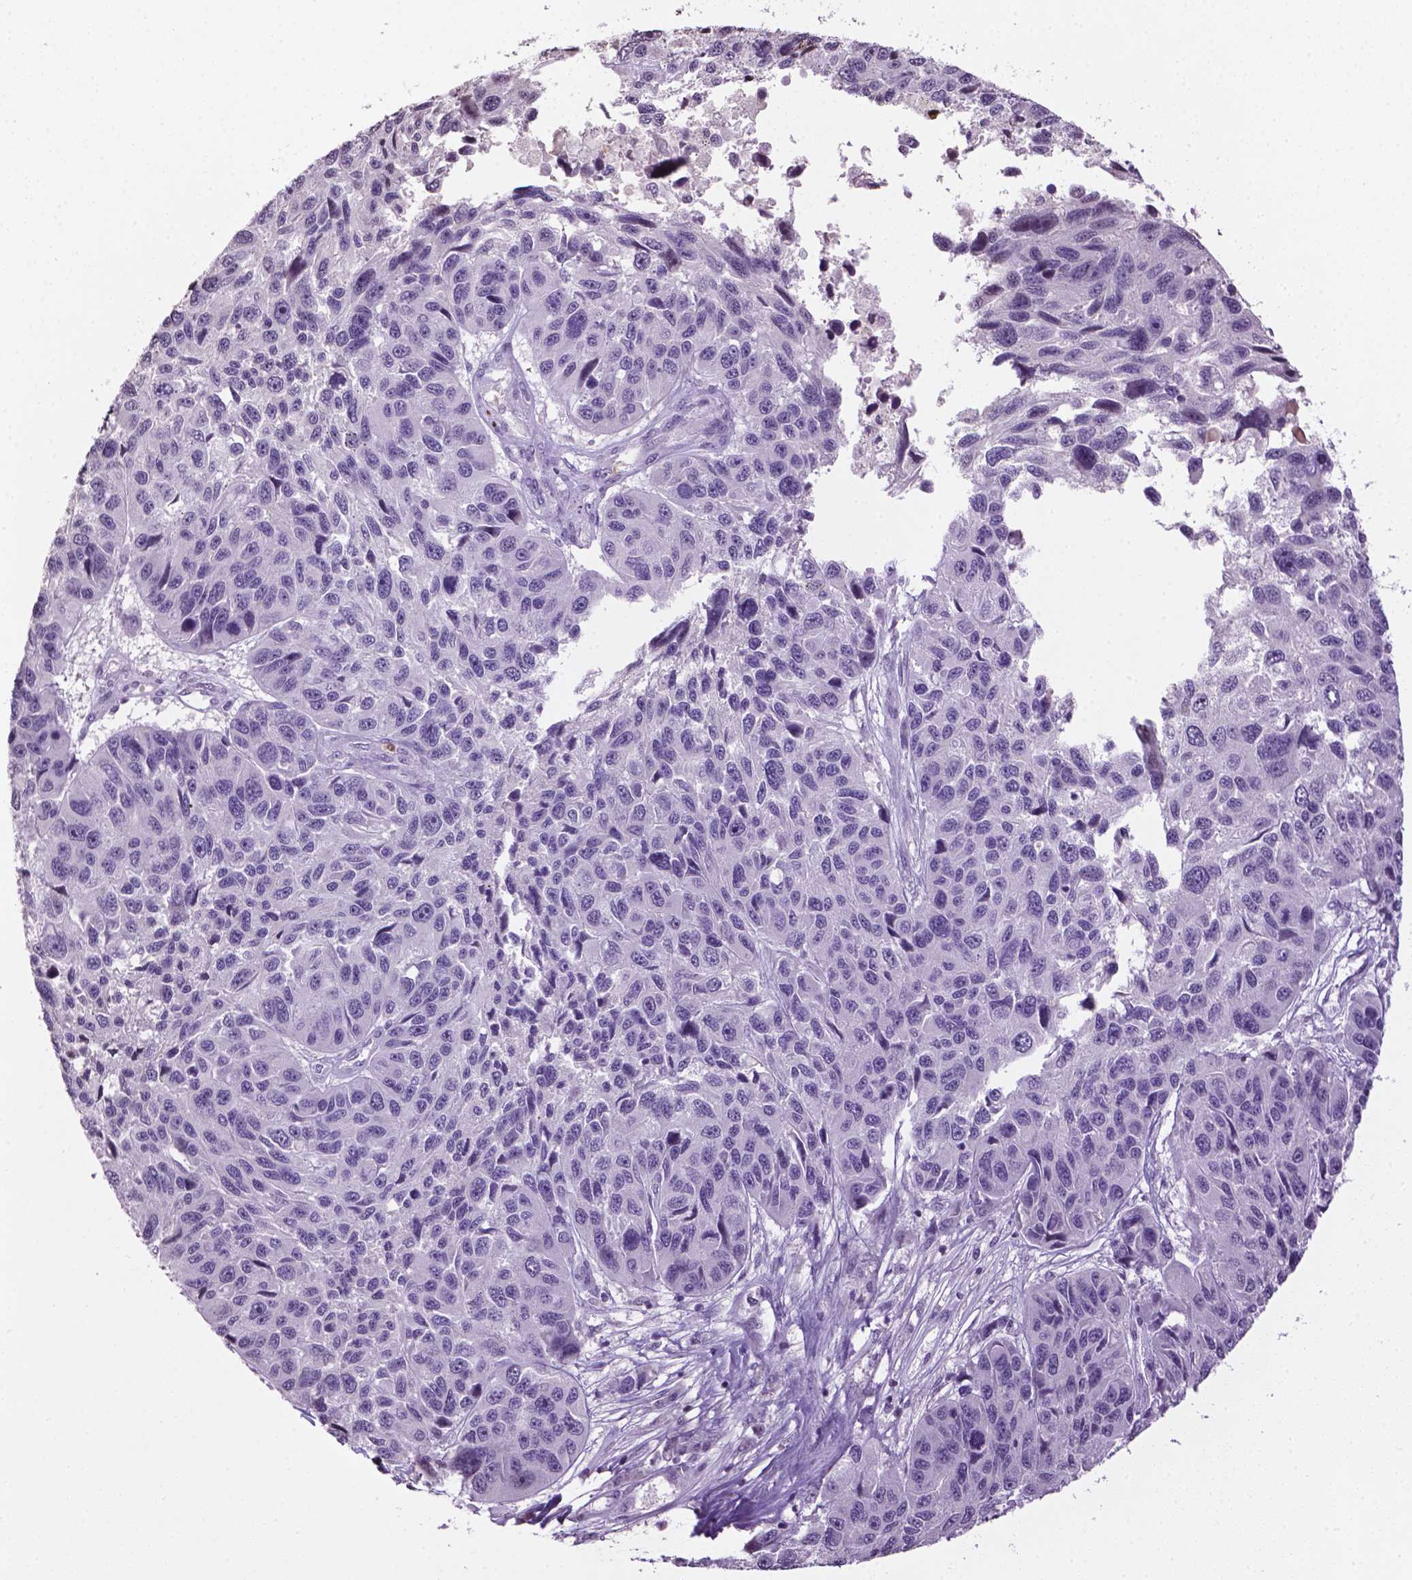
{"staining": {"intensity": "negative", "quantity": "none", "location": "none"}, "tissue": "melanoma", "cell_type": "Tumor cells", "image_type": "cancer", "snomed": [{"axis": "morphology", "description": "Malignant melanoma, NOS"}, {"axis": "topography", "description": "Skin"}], "caption": "This histopathology image is of melanoma stained with IHC to label a protein in brown with the nuclei are counter-stained blue. There is no staining in tumor cells.", "gene": "NTNG2", "patient": {"sex": "male", "age": 53}}